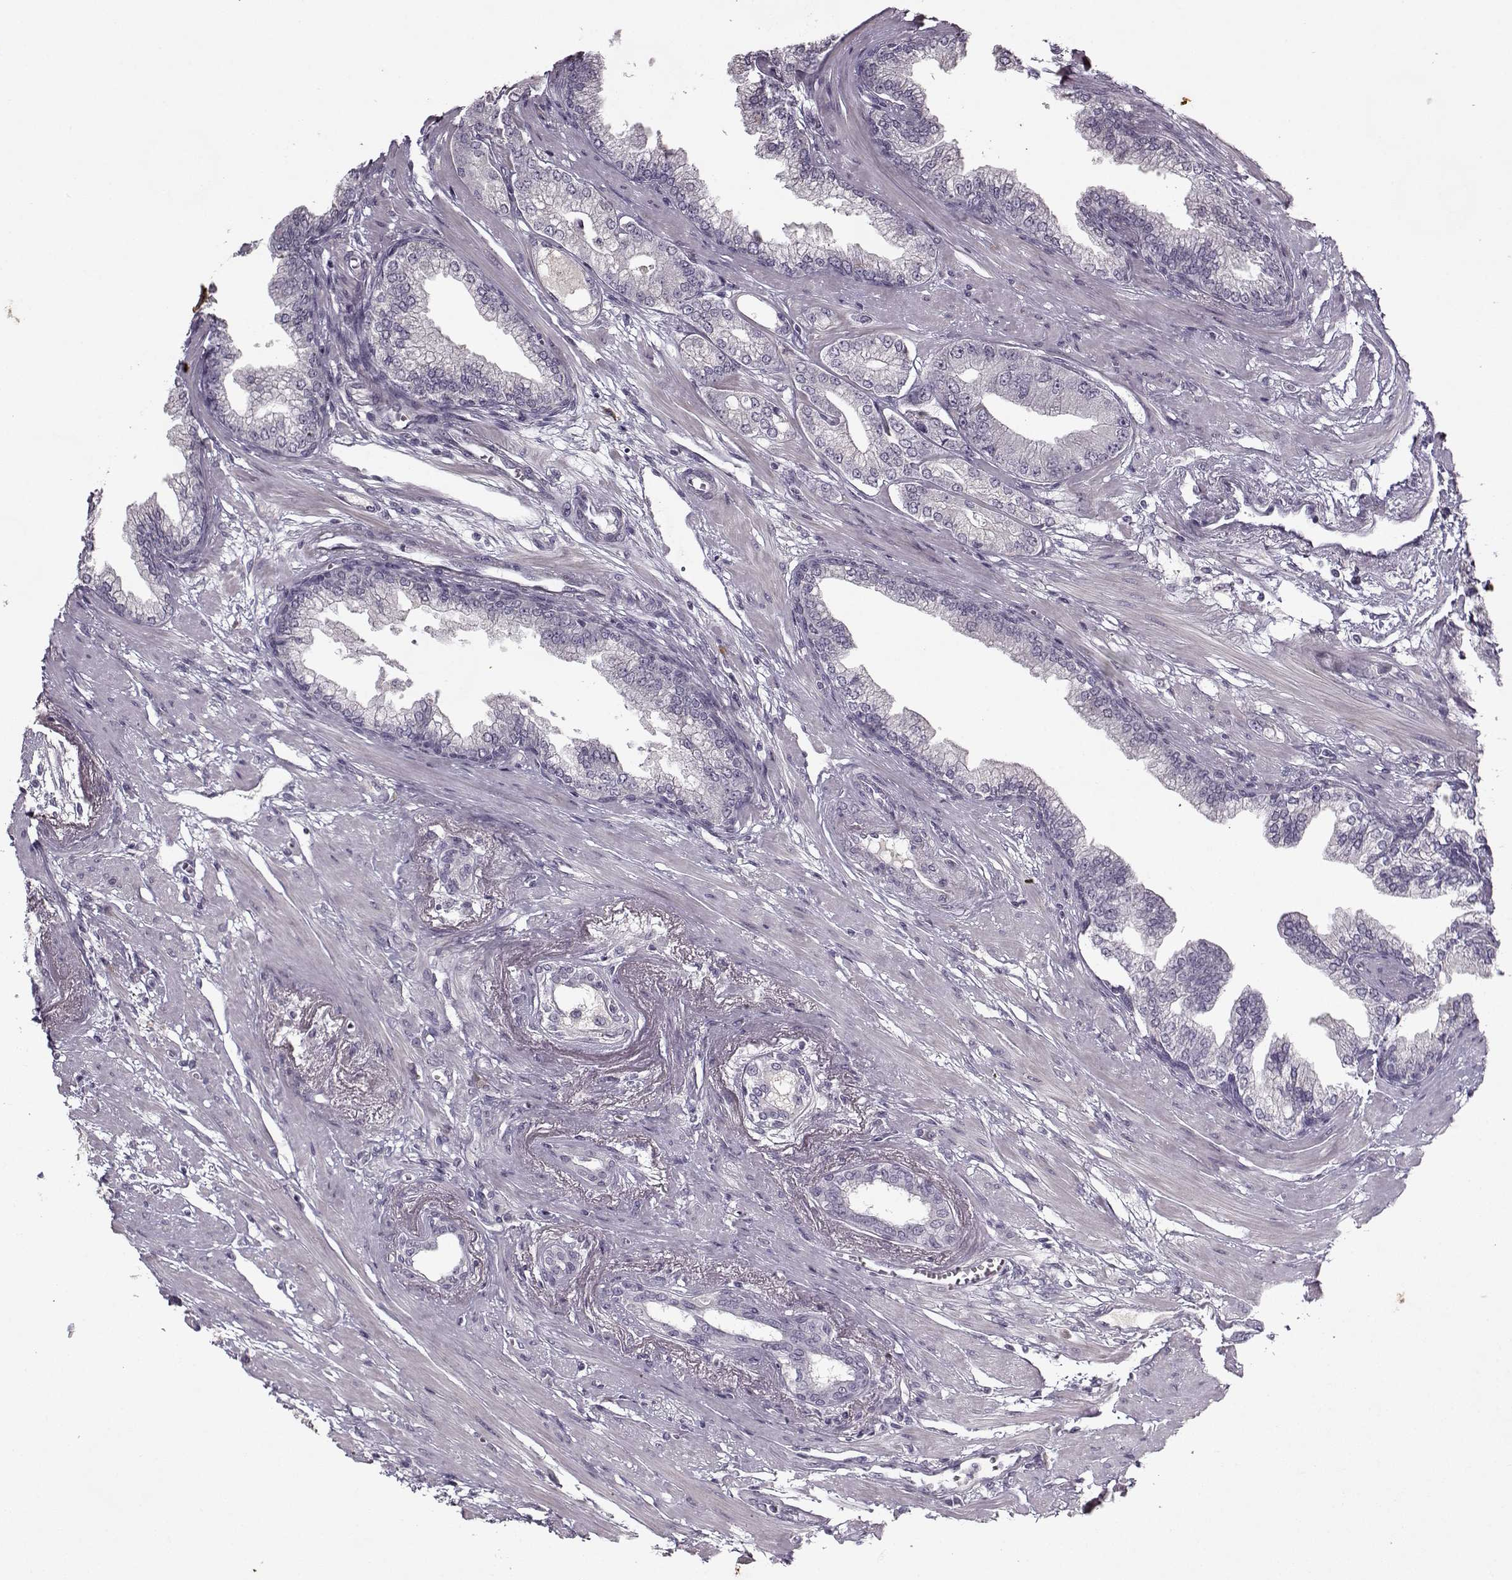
{"staining": {"intensity": "negative", "quantity": "none", "location": "none"}, "tissue": "prostate cancer", "cell_type": "Tumor cells", "image_type": "cancer", "snomed": [{"axis": "morphology", "description": "Adenocarcinoma, Low grade"}, {"axis": "topography", "description": "Prostate"}], "caption": "The photomicrograph displays no staining of tumor cells in prostate adenocarcinoma (low-grade).", "gene": "KRT9", "patient": {"sex": "male", "age": 60}}